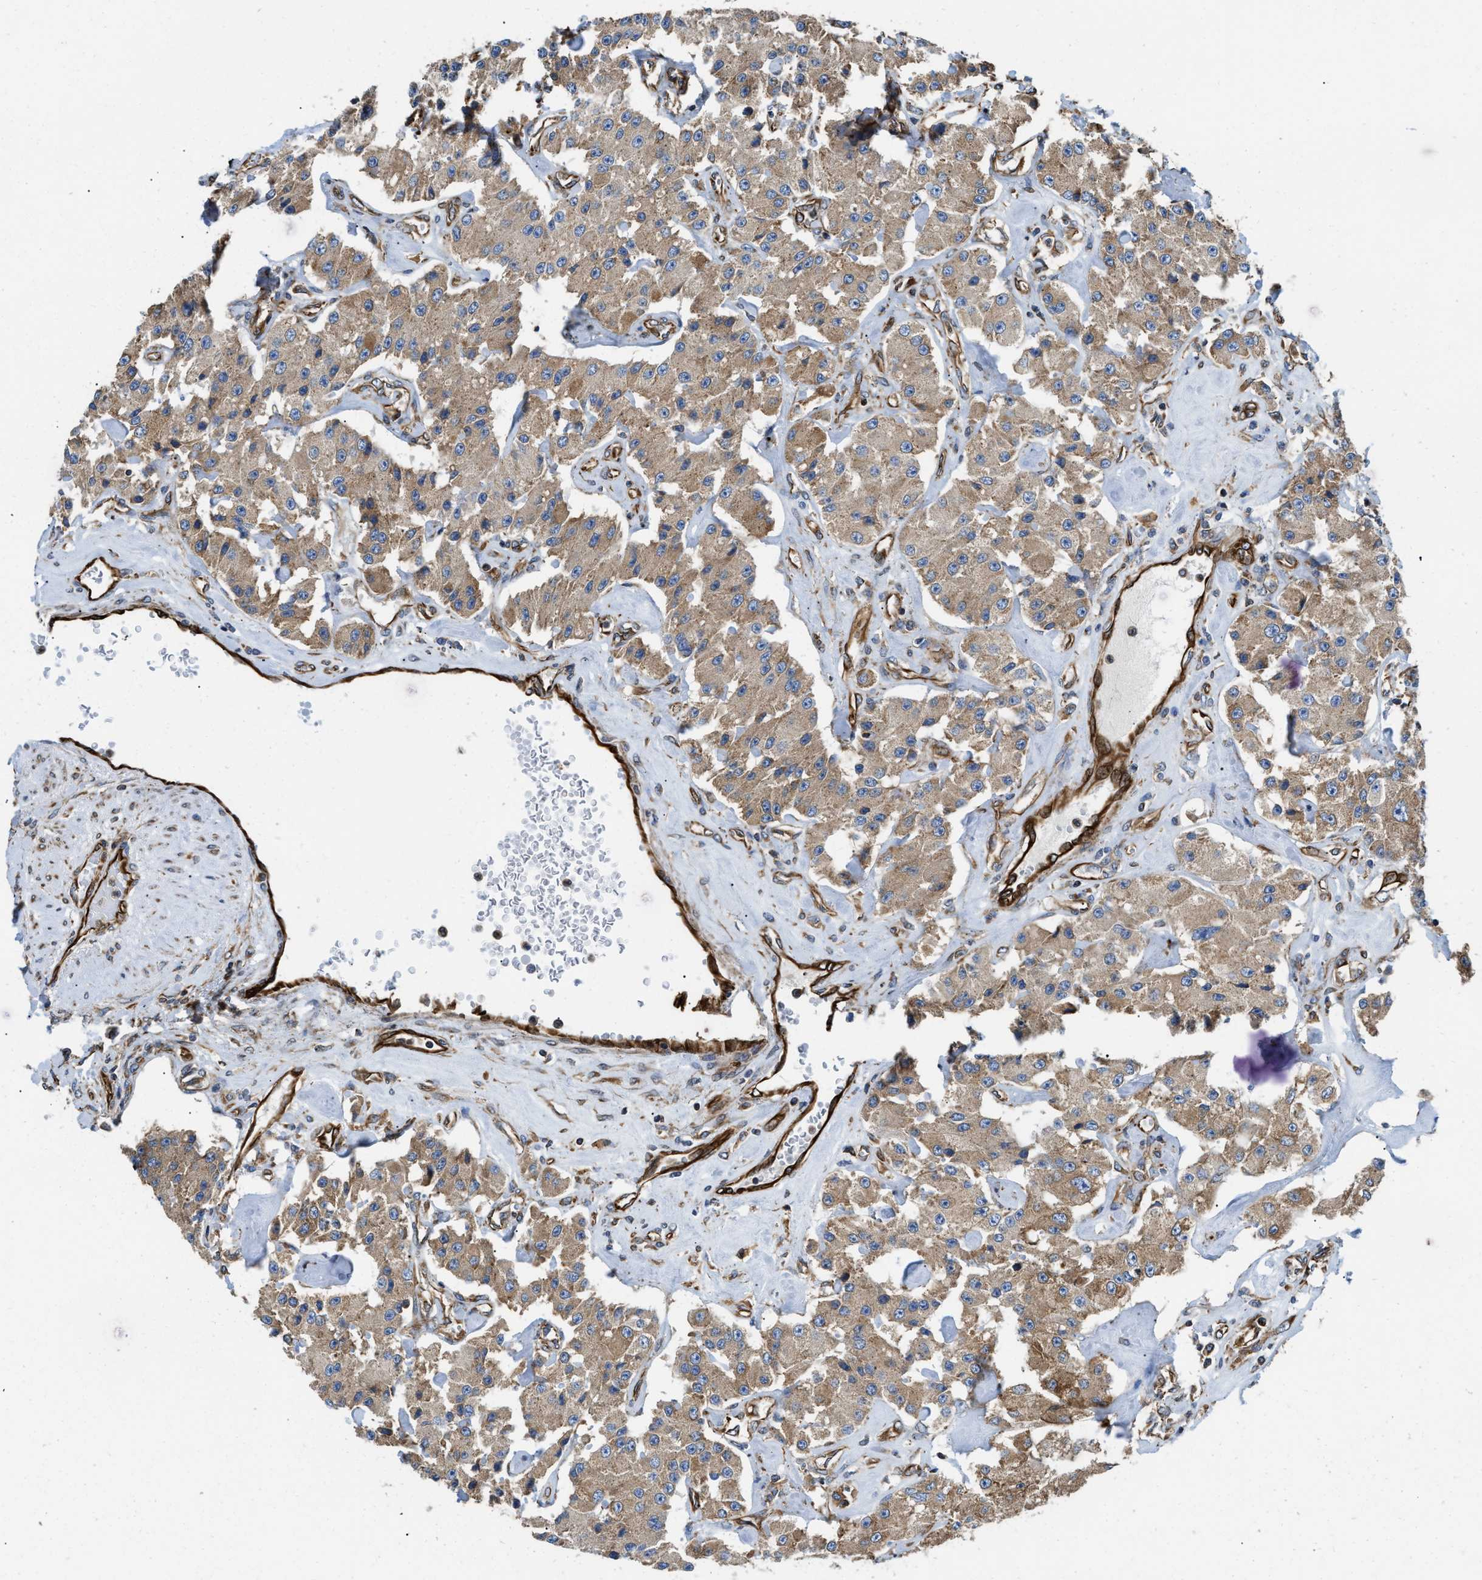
{"staining": {"intensity": "moderate", "quantity": ">75%", "location": "cytoplasmic/membranous"}, "tissue": "carcinoid", "cell_type": "Tumor cells", "image_type": "cancer", "snomed": [{"axis": "morphology", "description": "Carcinoid, malignant, NOS"}, {"axis": "topography", "description": "Pancreas"}], "caption": "Carcinoid was stained to show a protein in brown. There is medium levels of moderate cytoplasmic/membranous positivity in about >75% of tumor cells. (Stains: DAB (3,3'-diaminobenzidine) in brown, nuclei in blue, Microscopy: brightfield microscopy at high magnification).", "gene": "HSD17B12", "patient": {"sex": "male", "age": 41}}